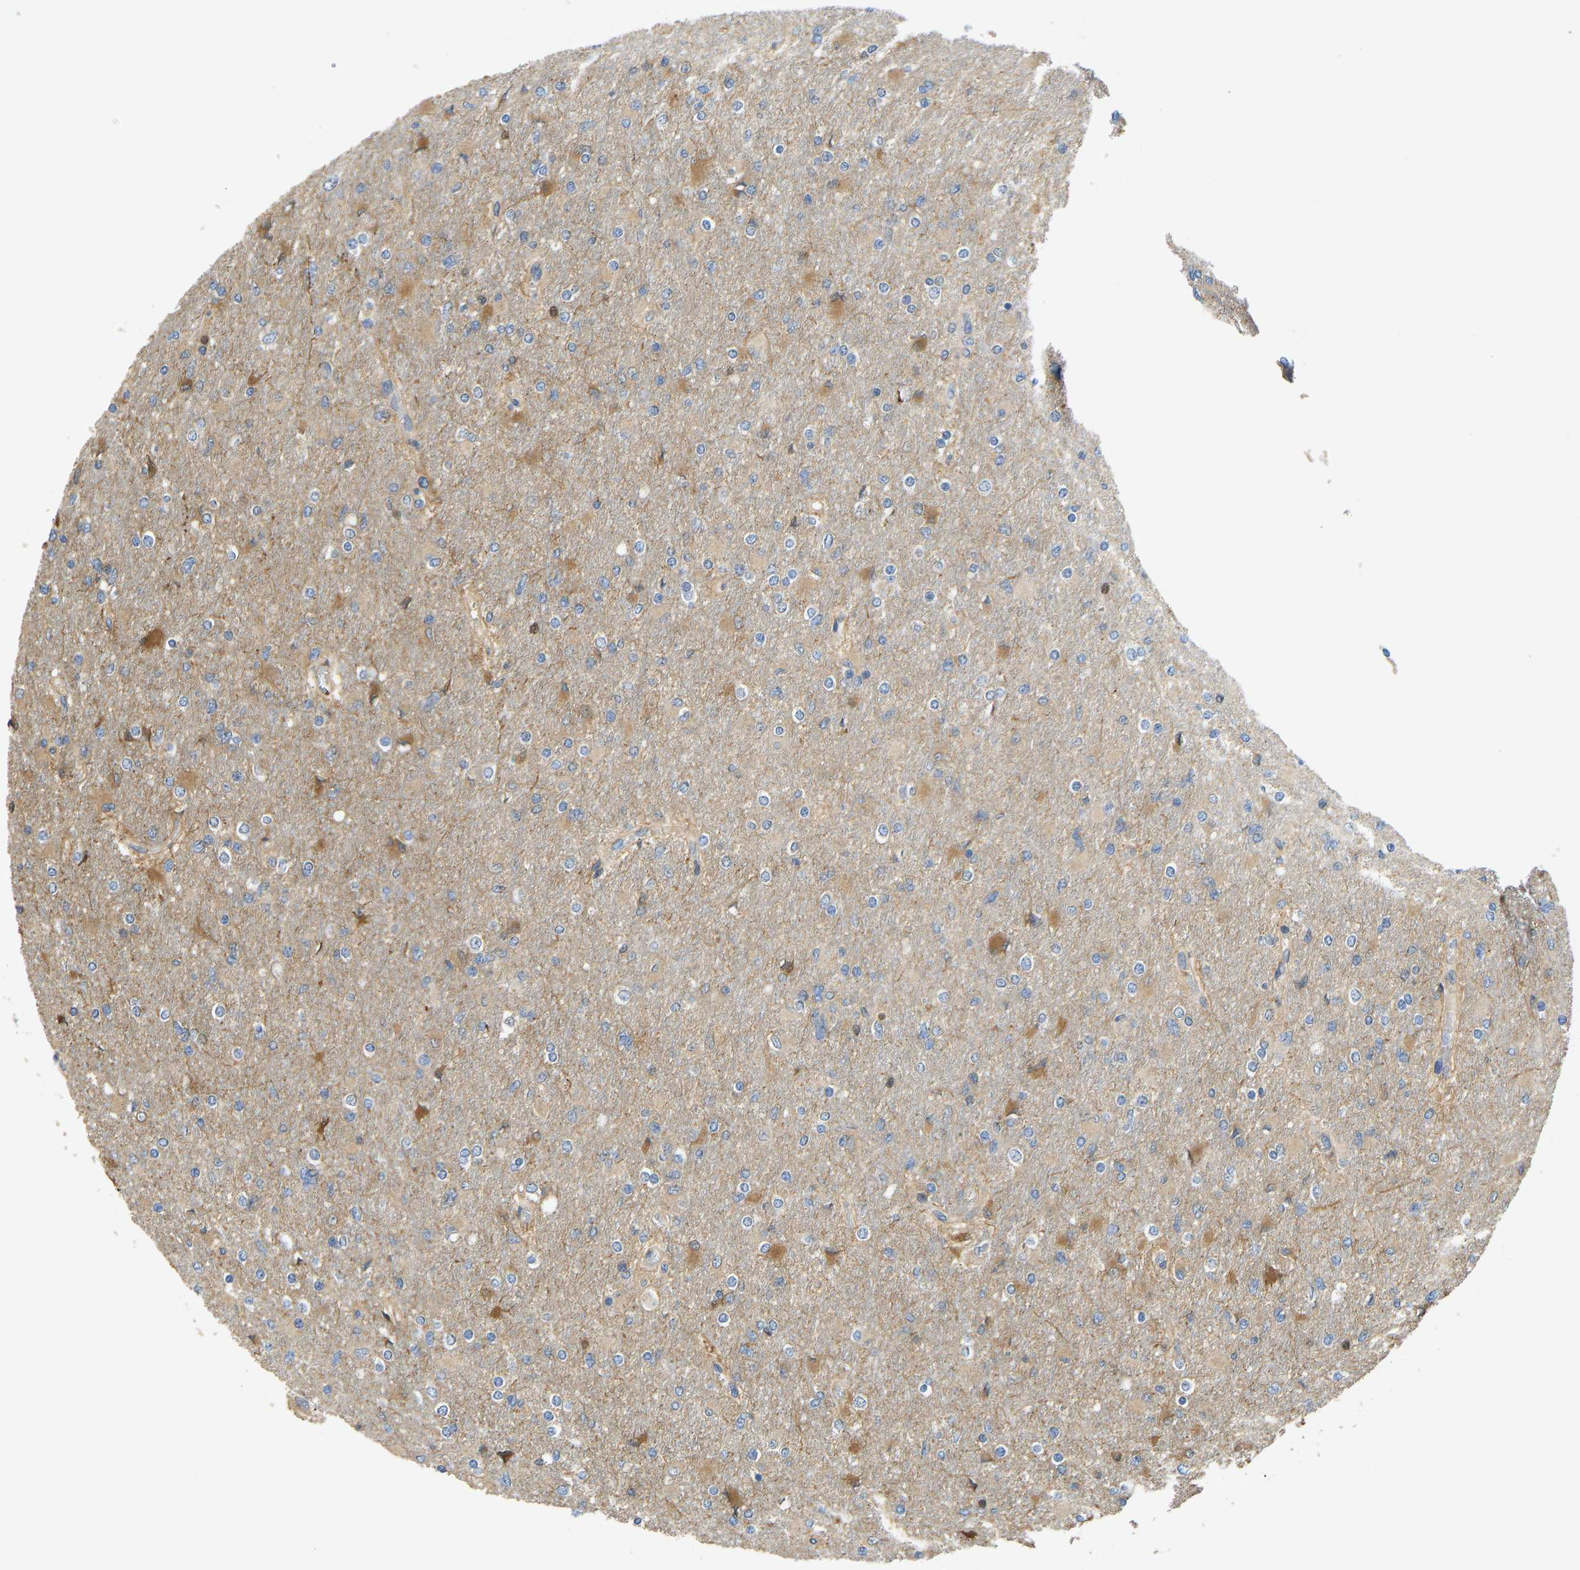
{"staining": {"intensity": "moderate", "quantity": "<25%", "location": "cytoplasmic/membranous"}, "tissue": "glioma", "cell_type": "Tumor cells", "image_type": "cancer", "snomed": [{"axis": "morphology", "description": "Glioma, malignant, High grade"}, {"axis": "topography", "description": "Cerebral cortex"}], "caption": "The image exhibits a brown stain indicating the presence of a protein in the cytoplasmic/membranous of tumor cells in glioma.", "gene": "VCPKMT", "patient": {"sex": "female", "age": 36}}